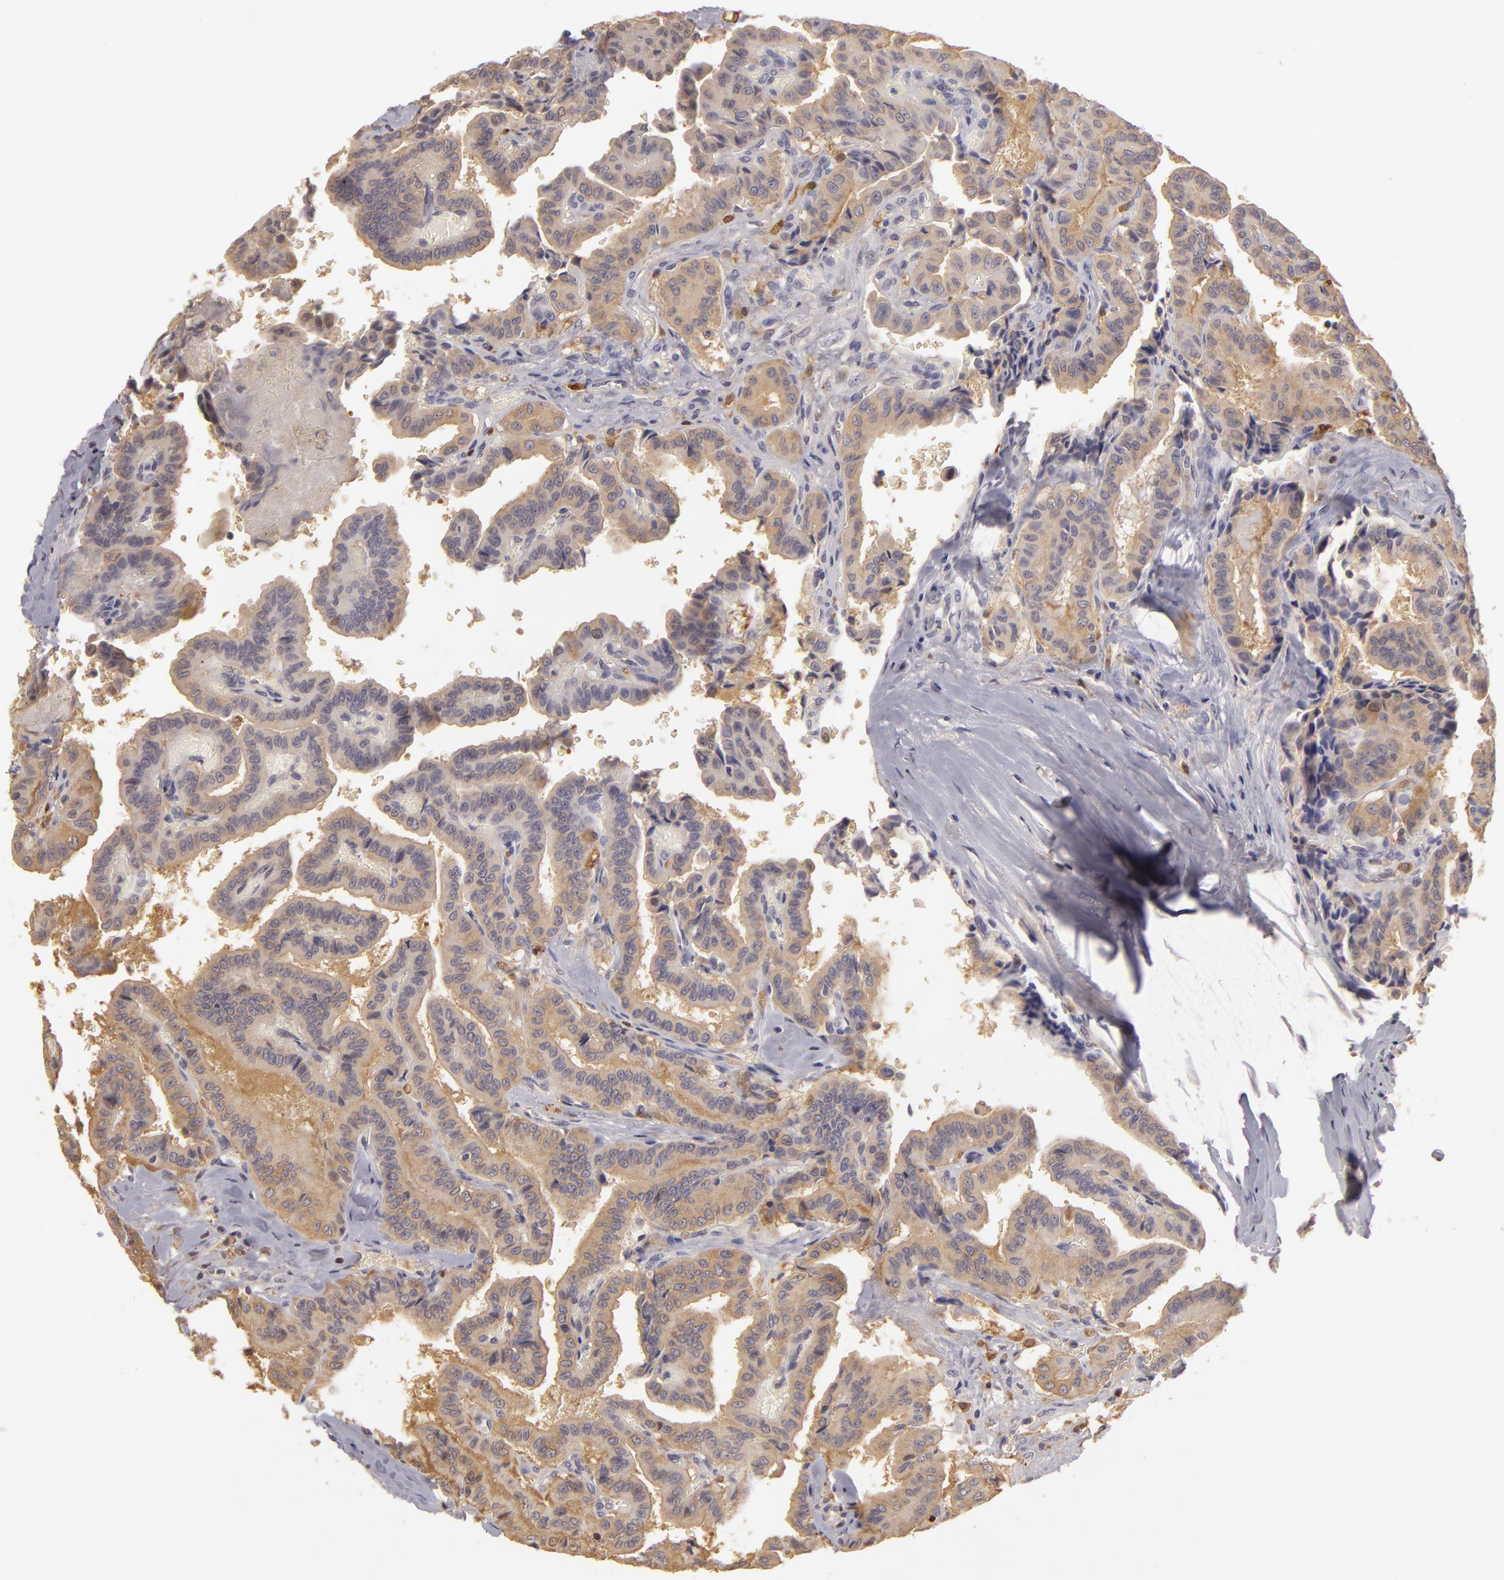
{"staining": {"intensity": "weak", "quantity": "25%-75%", "location": "cytoplasmic/membranous"}, "tissue": "thyroid cancer", "cell_type": "Tumor cells", "image_type": "cancer", "snomed": [{"axis": "morphology", "description": "Papillary adenocarcinoma, NOS"}, {"axis": "topography", "description": "Thyroid gland"}], "caption": "Papillary adenocarcinoma (thyroid) stained for a protein displays weak cytoplasmic/membranous positivity in tumor cells. The staining was performed using DAB to visualize the protein expression in brown, while the nuclei were stained in blue with hematoxylin (Magnification: 20x).", "gene": "GNPDA1", "patient": {"sex": "male", "age": 87}}